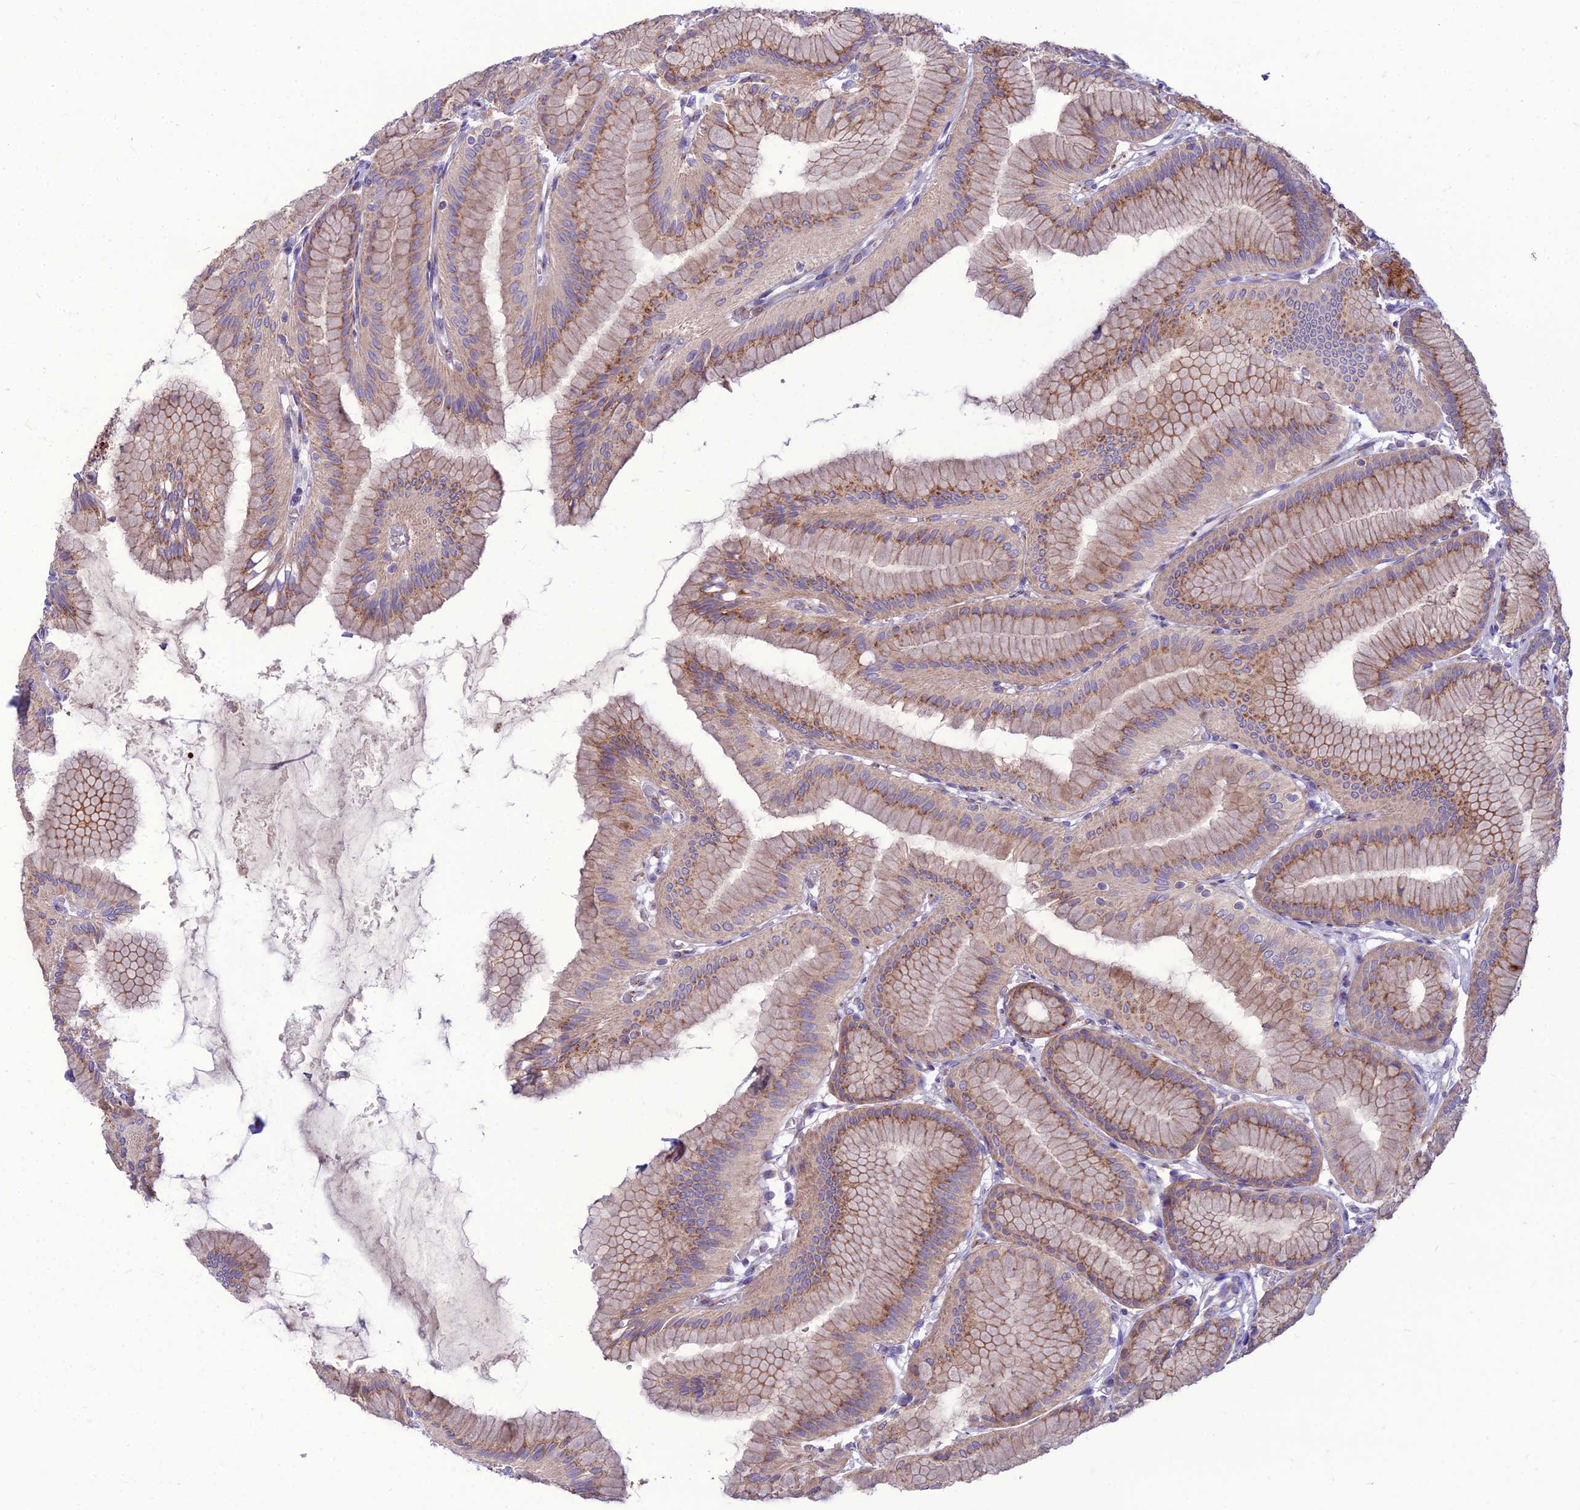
{"staining": {"intensity": "strong", "quantity": "25%-75%", "location": "cytoplasmic/membranous"}, "tissue": "stomach", "cell_type": "Glandular cells", "image_type": "normal", "snomed": [{"axis": "morphology", "description": "Normal tissue, NOS"}, {"axis": "morphology", "description": "Adenocarcinoma, NOS"}, {"axis": "morphology", "description": "Adenocarcinoma, High grade"}, {"axis": "topography", "description": "Stomach, upper"}, {"axis": "topography", "description": "Stomach"}], "caption": "Brown immunohistochemical staining in benign human stomach displays strong cytoplasmic/membranous staining in about 25%-75% of glandular cells.", "gene": "SPRYD7", "patient": {"sex": "female", "age": 65}}